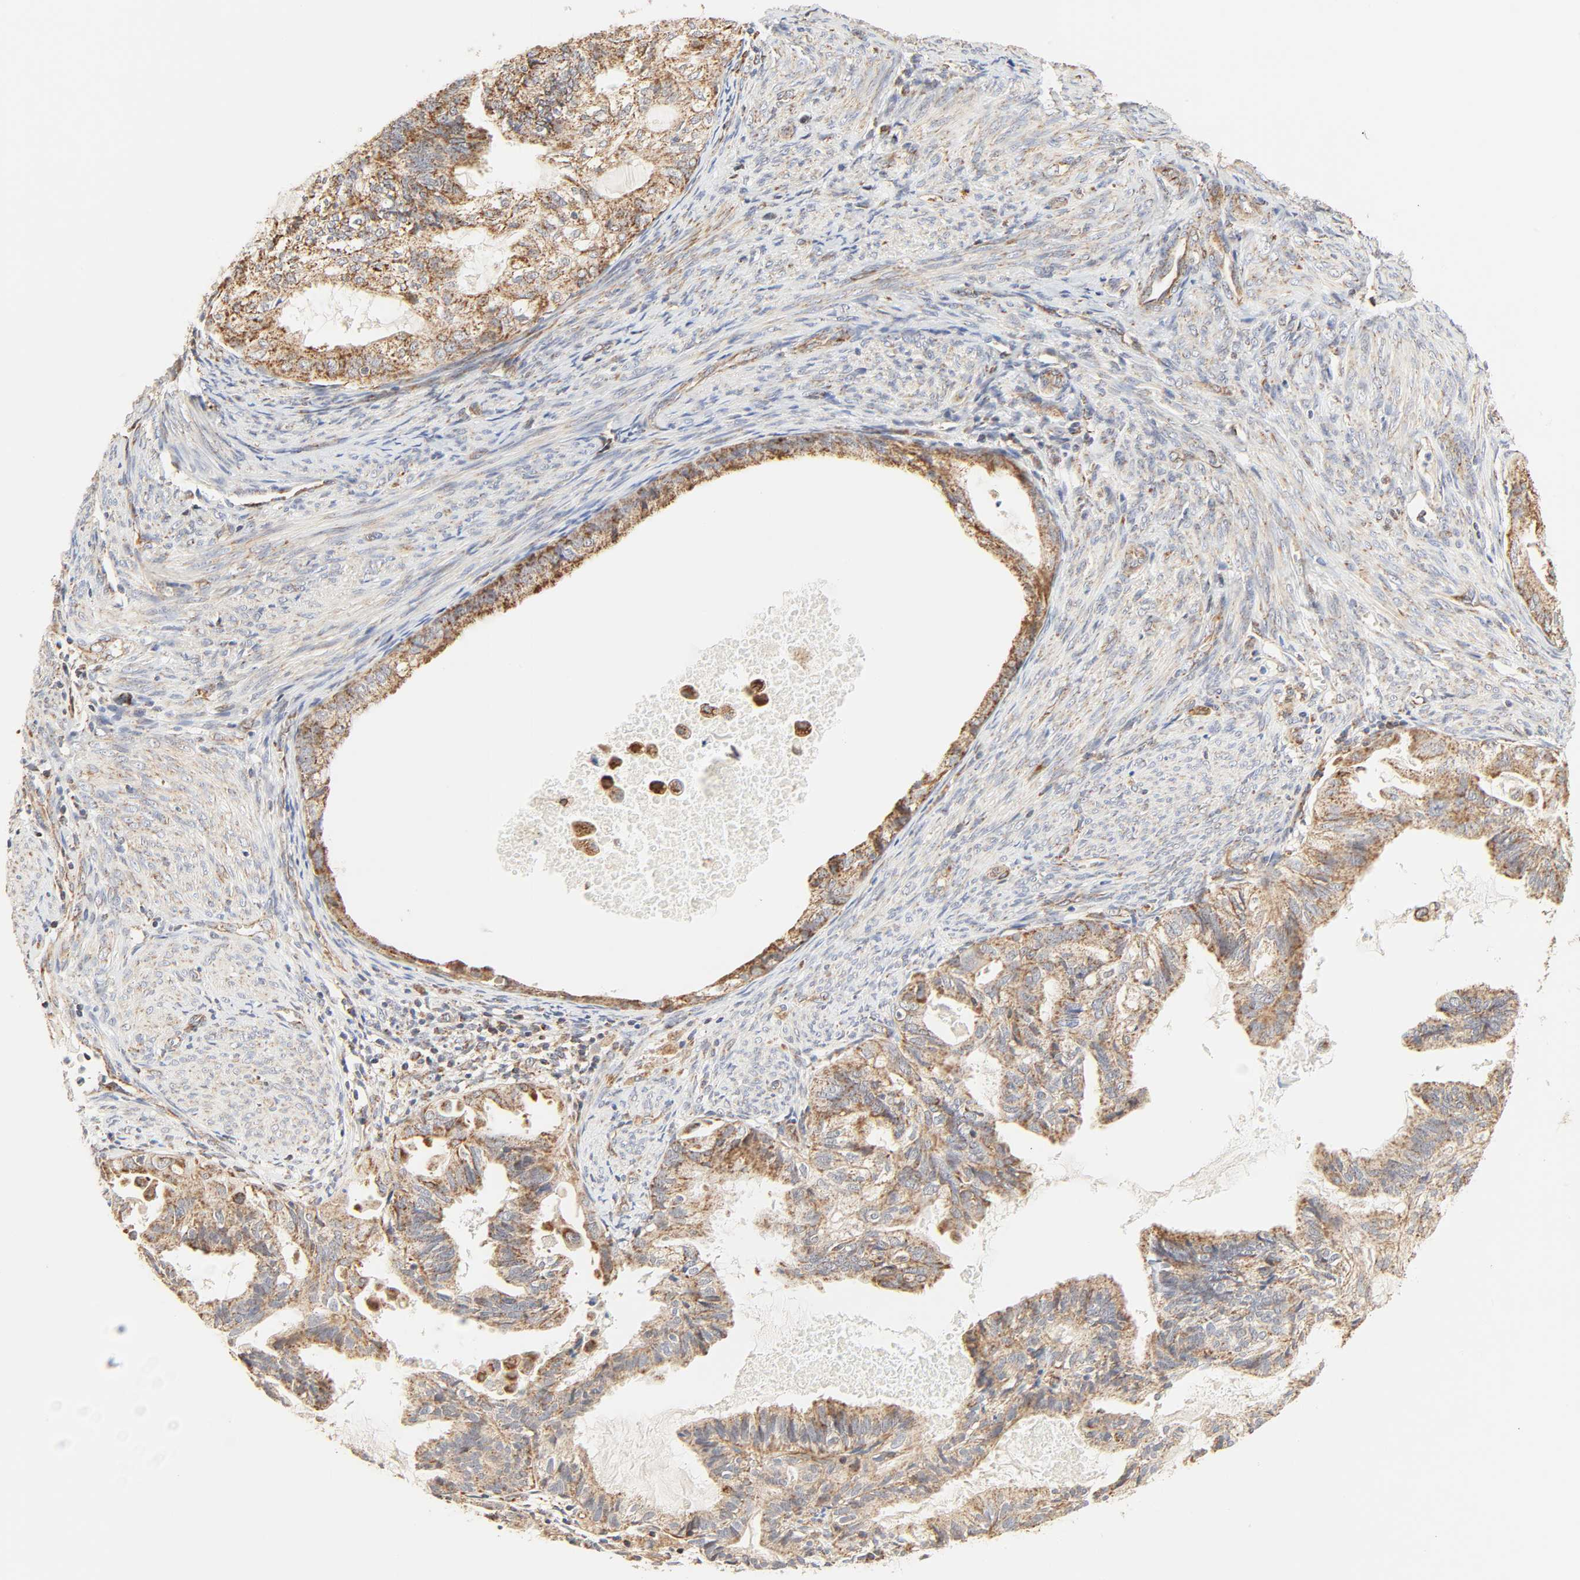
{"staining": {"intensity": "moderate", "quantity": ">75%", "location": "cytoplasmic/membranous"}, "tissue": "cervical cancer", "cell_type": "Tumor cells", "image_type": "cancer", "snomed": [{"axis": "morphology", "description": "Normal tissue, NOS"}, {"axis": "morphology", "description": "Adenocarcinoma, NOS"}, {"axis": "topography", "description": "Cervix"}, {"axis": "topography", "description": "Endometrium"}], "caption": "An immunohistochemistry photomicrograph of tumor tissue is shown. Protein staining in brown labels moderate cytoplasmic/membranous positivity in cervical cancer (adenocarcinoma) within tumor cells.", "gene": "ZMAT5", "patient": {"sex": "female", "age": 86}}